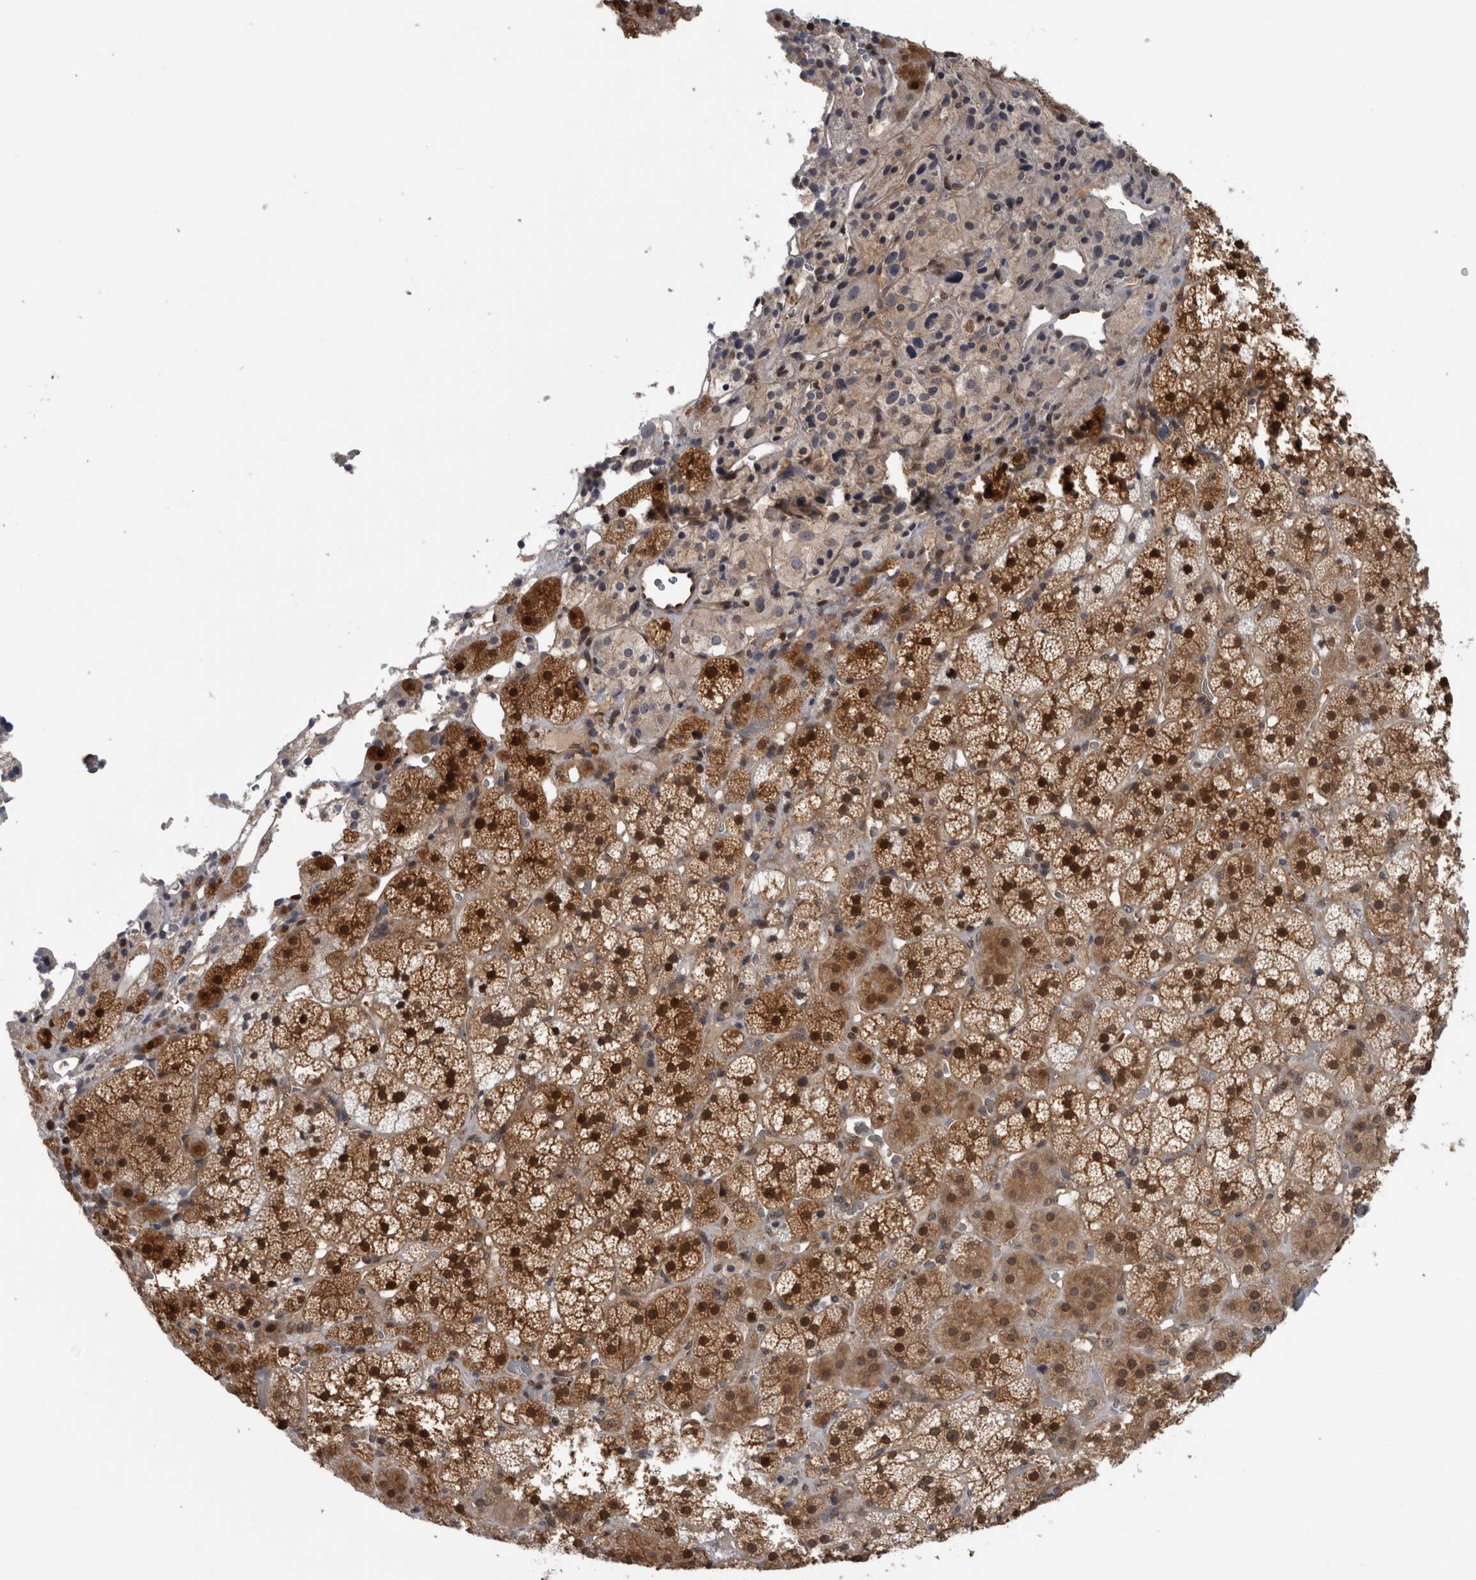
{"staining": {"intensity": "strong", "quantity": ">75%", "location": "cytoplasmic/membranous,nuclear"}, "tissue": "adrenal gland", "cell_type": "Glandular cells", "image_type": "normal", "snomed": [{"axis": "morphology", "description": "Normal tissue, NOS"}, {"axis": "topography", "description": "Adrenal gland"}], "caption": "Immunohistochemical staining of unremarkable human adrenal gland shows strong cytoplasmic/membranous,nuclear protein expression in approximately >75% of glandular cells.", "gene": "NAPRT", "patient": {"sex": "female", "age": 44}}